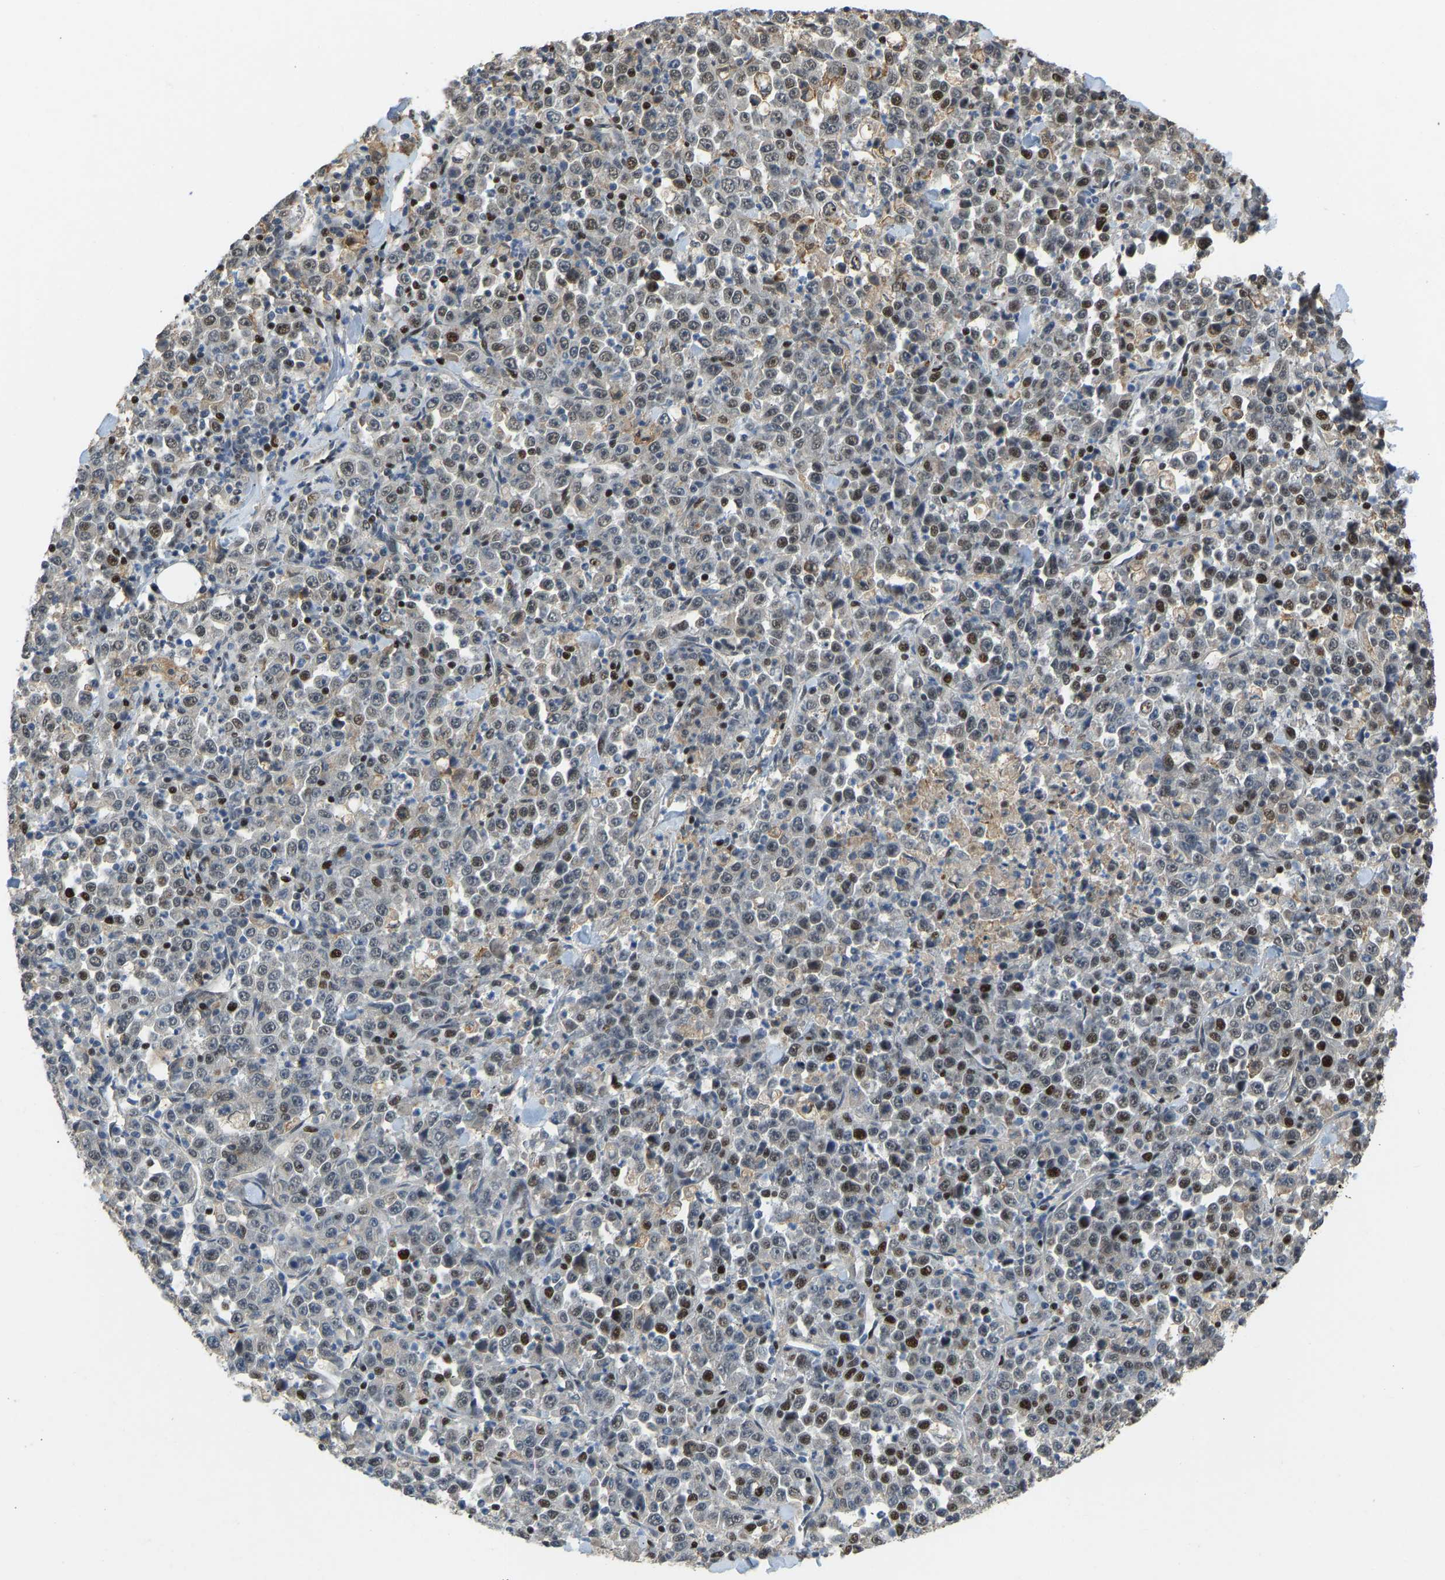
{"staining": {"intensity": "strong", "quantity": "25%-75%", "location": "nuclear"}, "tissue": "stomach cancer", "cell_type": "Tumor cells", "image_type": "cancer", "snomed": [{"axis": "morphology", "description": "Normal tissue, NOS"}, {"axis": "morphology", "description": "Adenocarcinoma, NOS"}, {"axis": "topography", "description": "Stomach, upper"}, {"axis": "topography", "description": "Stomach"}], "caption": "Brown immunohistochemical staining in stomach adenocarcinoma exhibits strong nuclear positivity in approximately 25%-75% of tumor cells. (DAB IHC with brightfield microscopy, high magnification).", "gene": "FOXK1", "patient": {"sex": "male", "age": 59}}